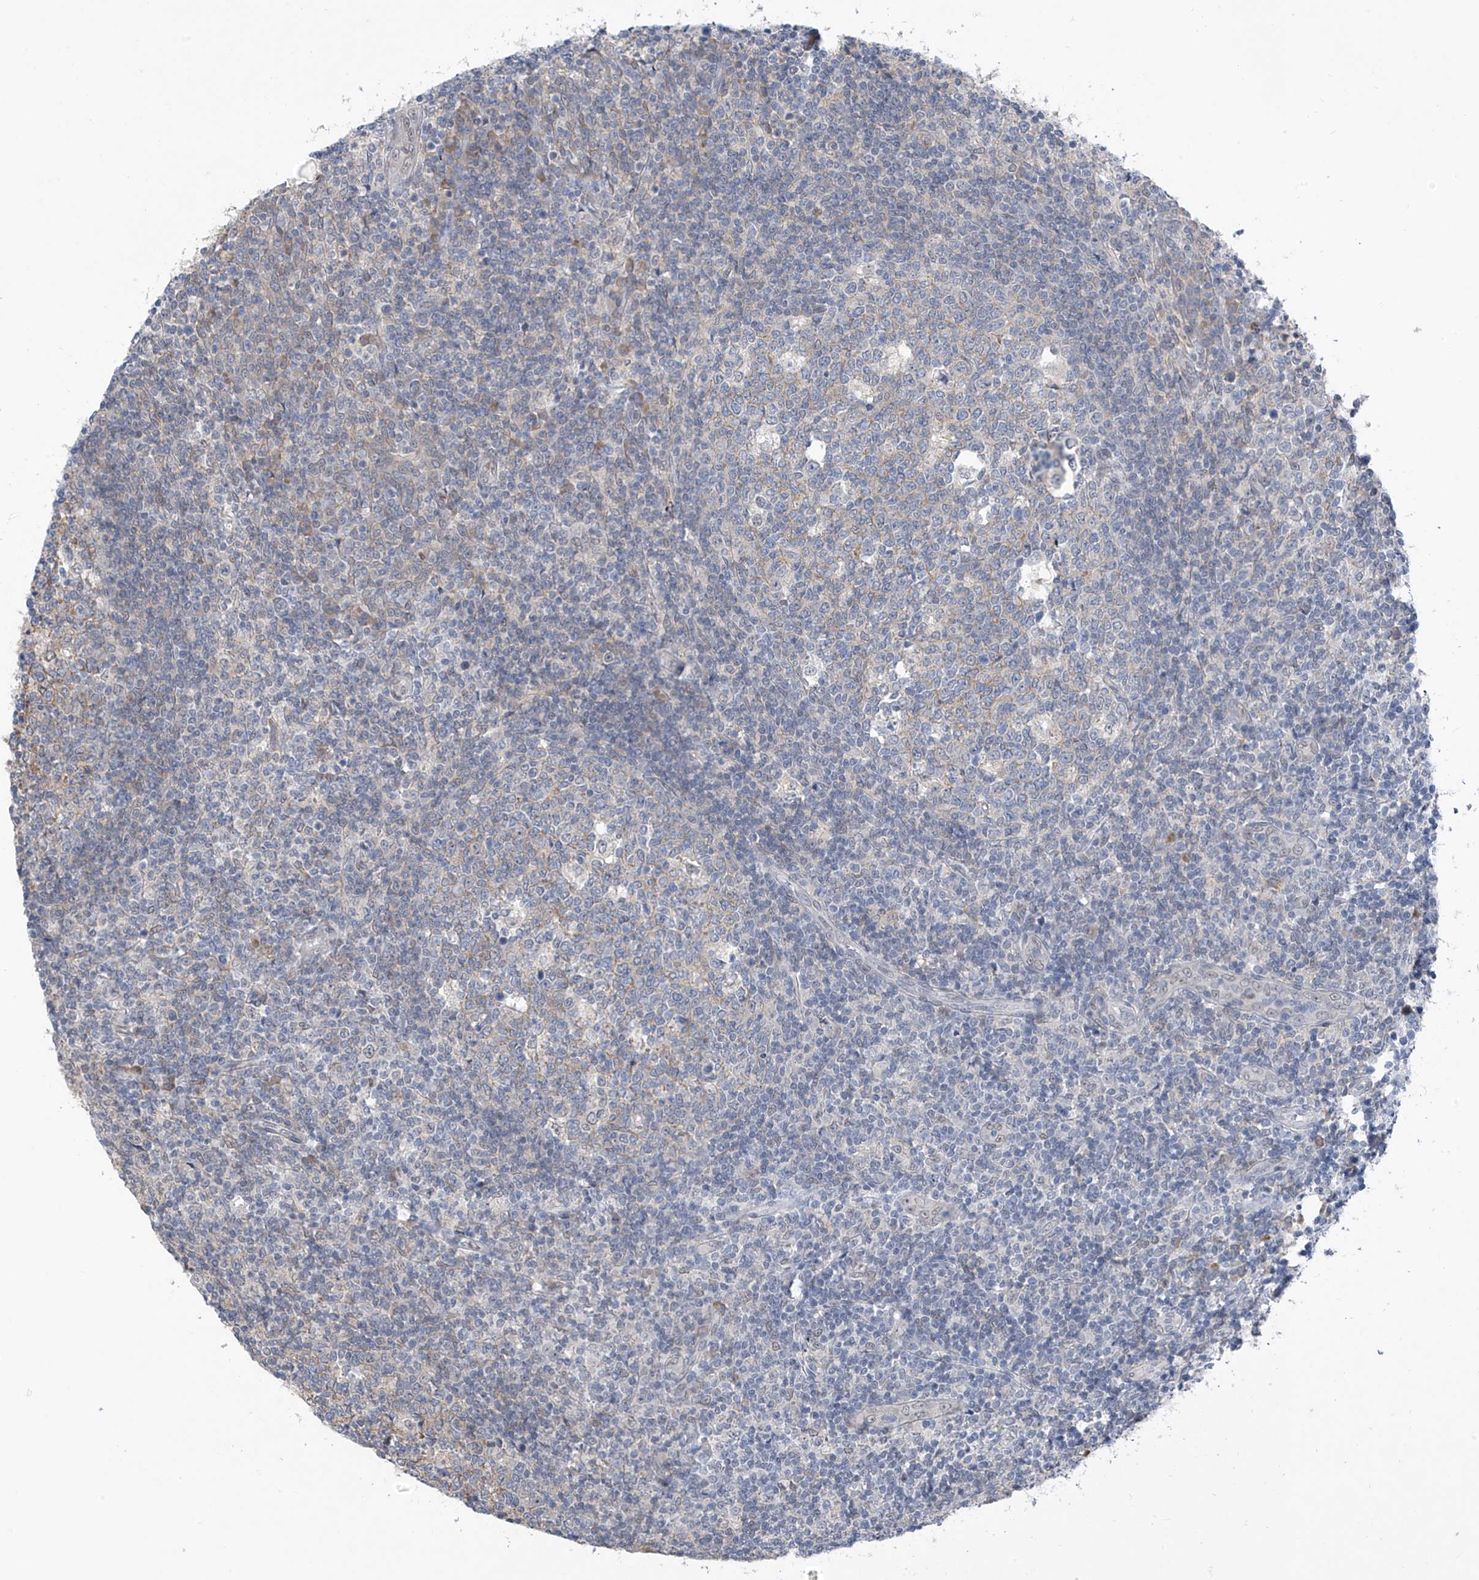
{"staining": {"intensity": "negative", "quantity": "none", "location": "none"}, "tissue": "tonsil", "cell_type": "Germinal center cells", "image_type": "normal", "snomed": [{"axis": "morphology", "description": "Normal tissue, NOS"}, {"axis": "topography", "description": "Tonsil"}], "caption": "This is an immunohistochemistry (IHC) micrograph of benign tonsil. There is no expression in germinal center cells.", "gene": "CYP4V2", "patient": {"sex": "female", "age": 19}}